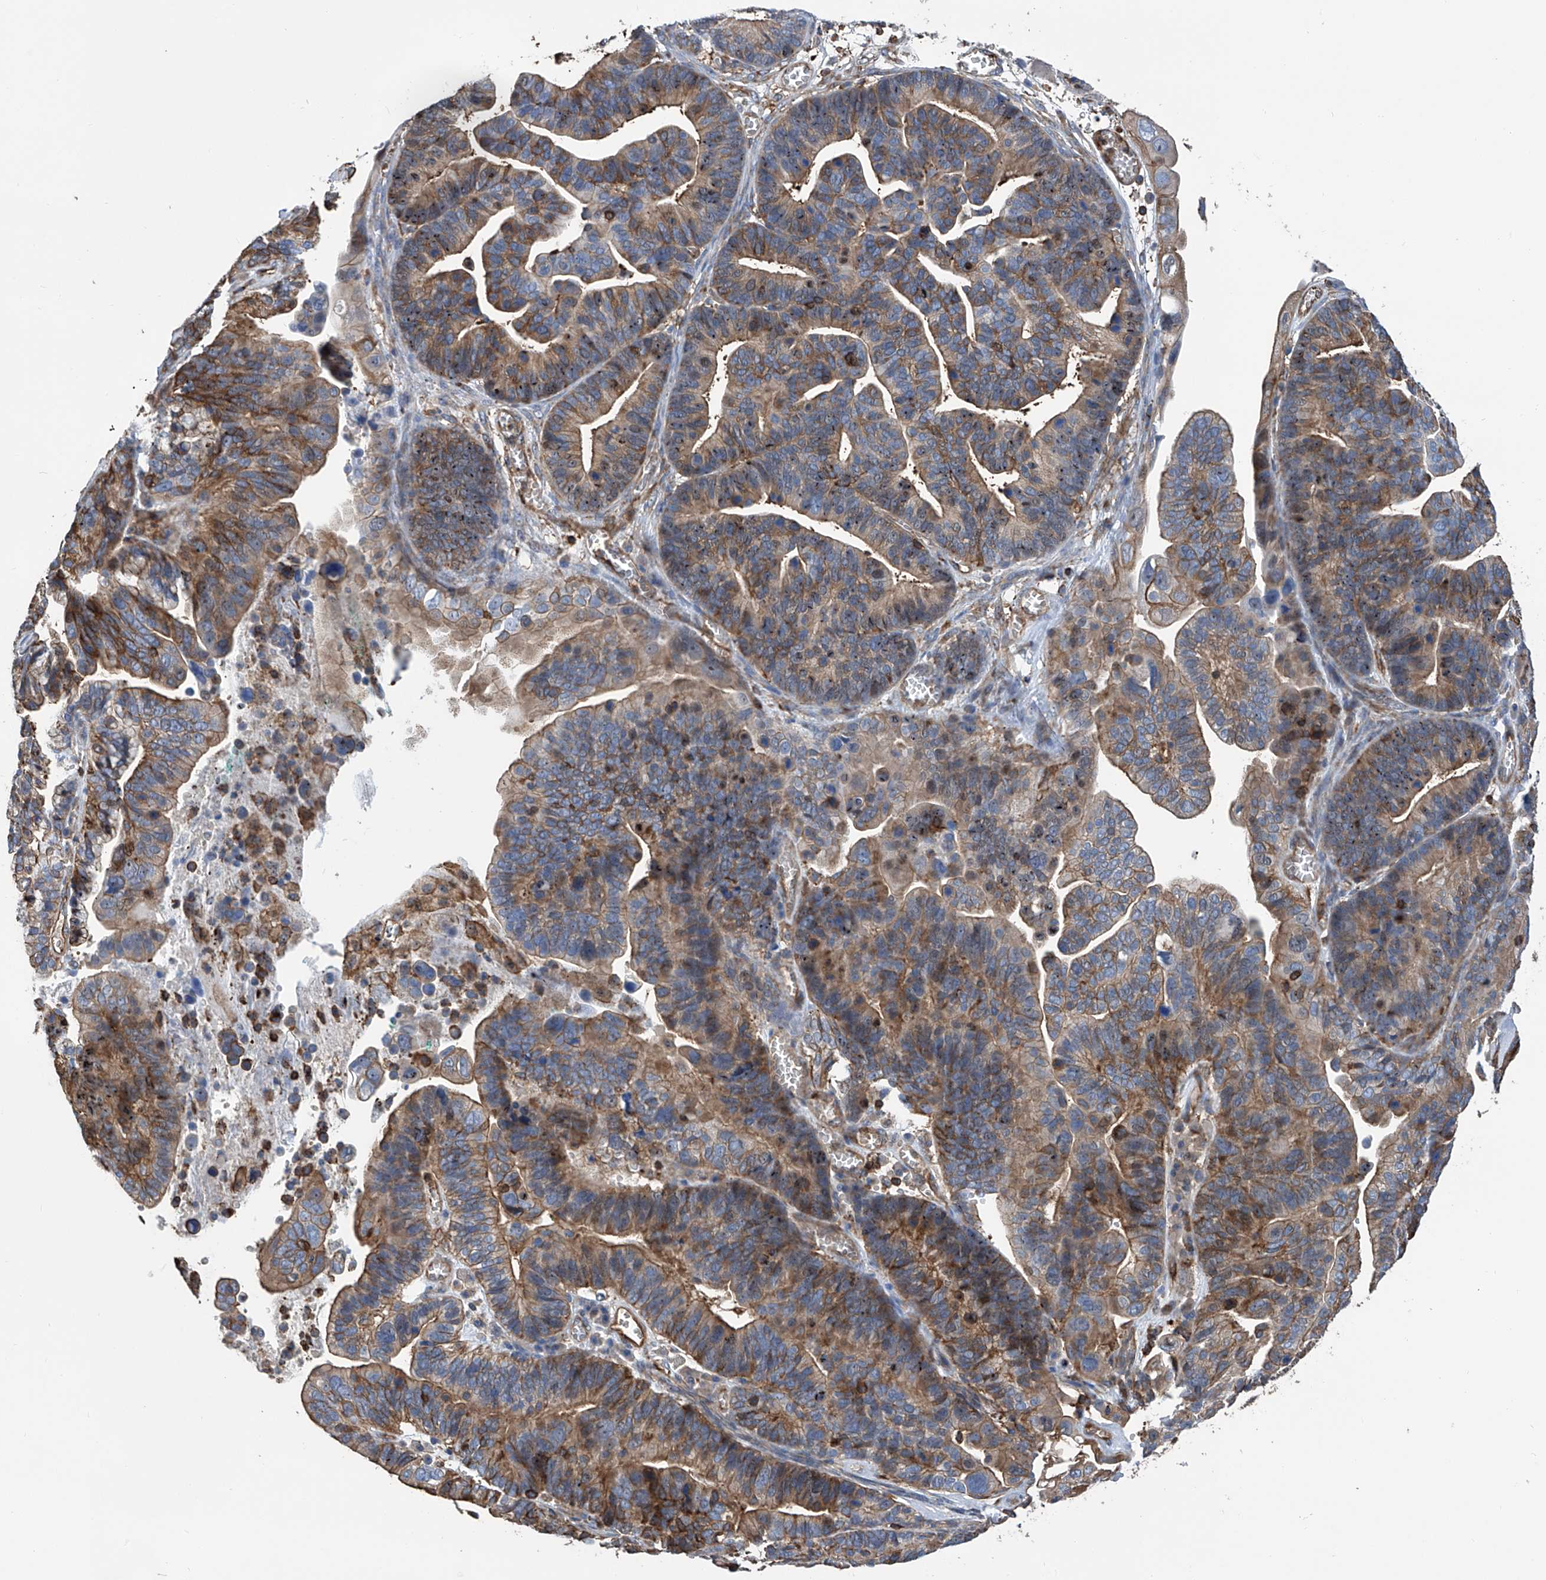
{"staining": {"intensity": "moderate", "quantity": "25%-75%", "location": "cytoplasmic/membranous"}, "tissue": "ovarian cancer", "cell_type": "Tumor cells", "image_type": "cancer", "snomed": [{"axis": "morphology", "description": "Cystadenocarcinoma, serous, NOS"}, {"axis": "topography", "description": "Ovary"}], "caption": "High-power microscopy captured an IHC histopathology image of serous cystadenocarcinoma (ovarian), revealing moderate cytoplasmic/membranous positivity in approximately 25%-75% of tumor cells.", "gene": "ZNF484", "patient": {"sex": "female", "age": 56}}